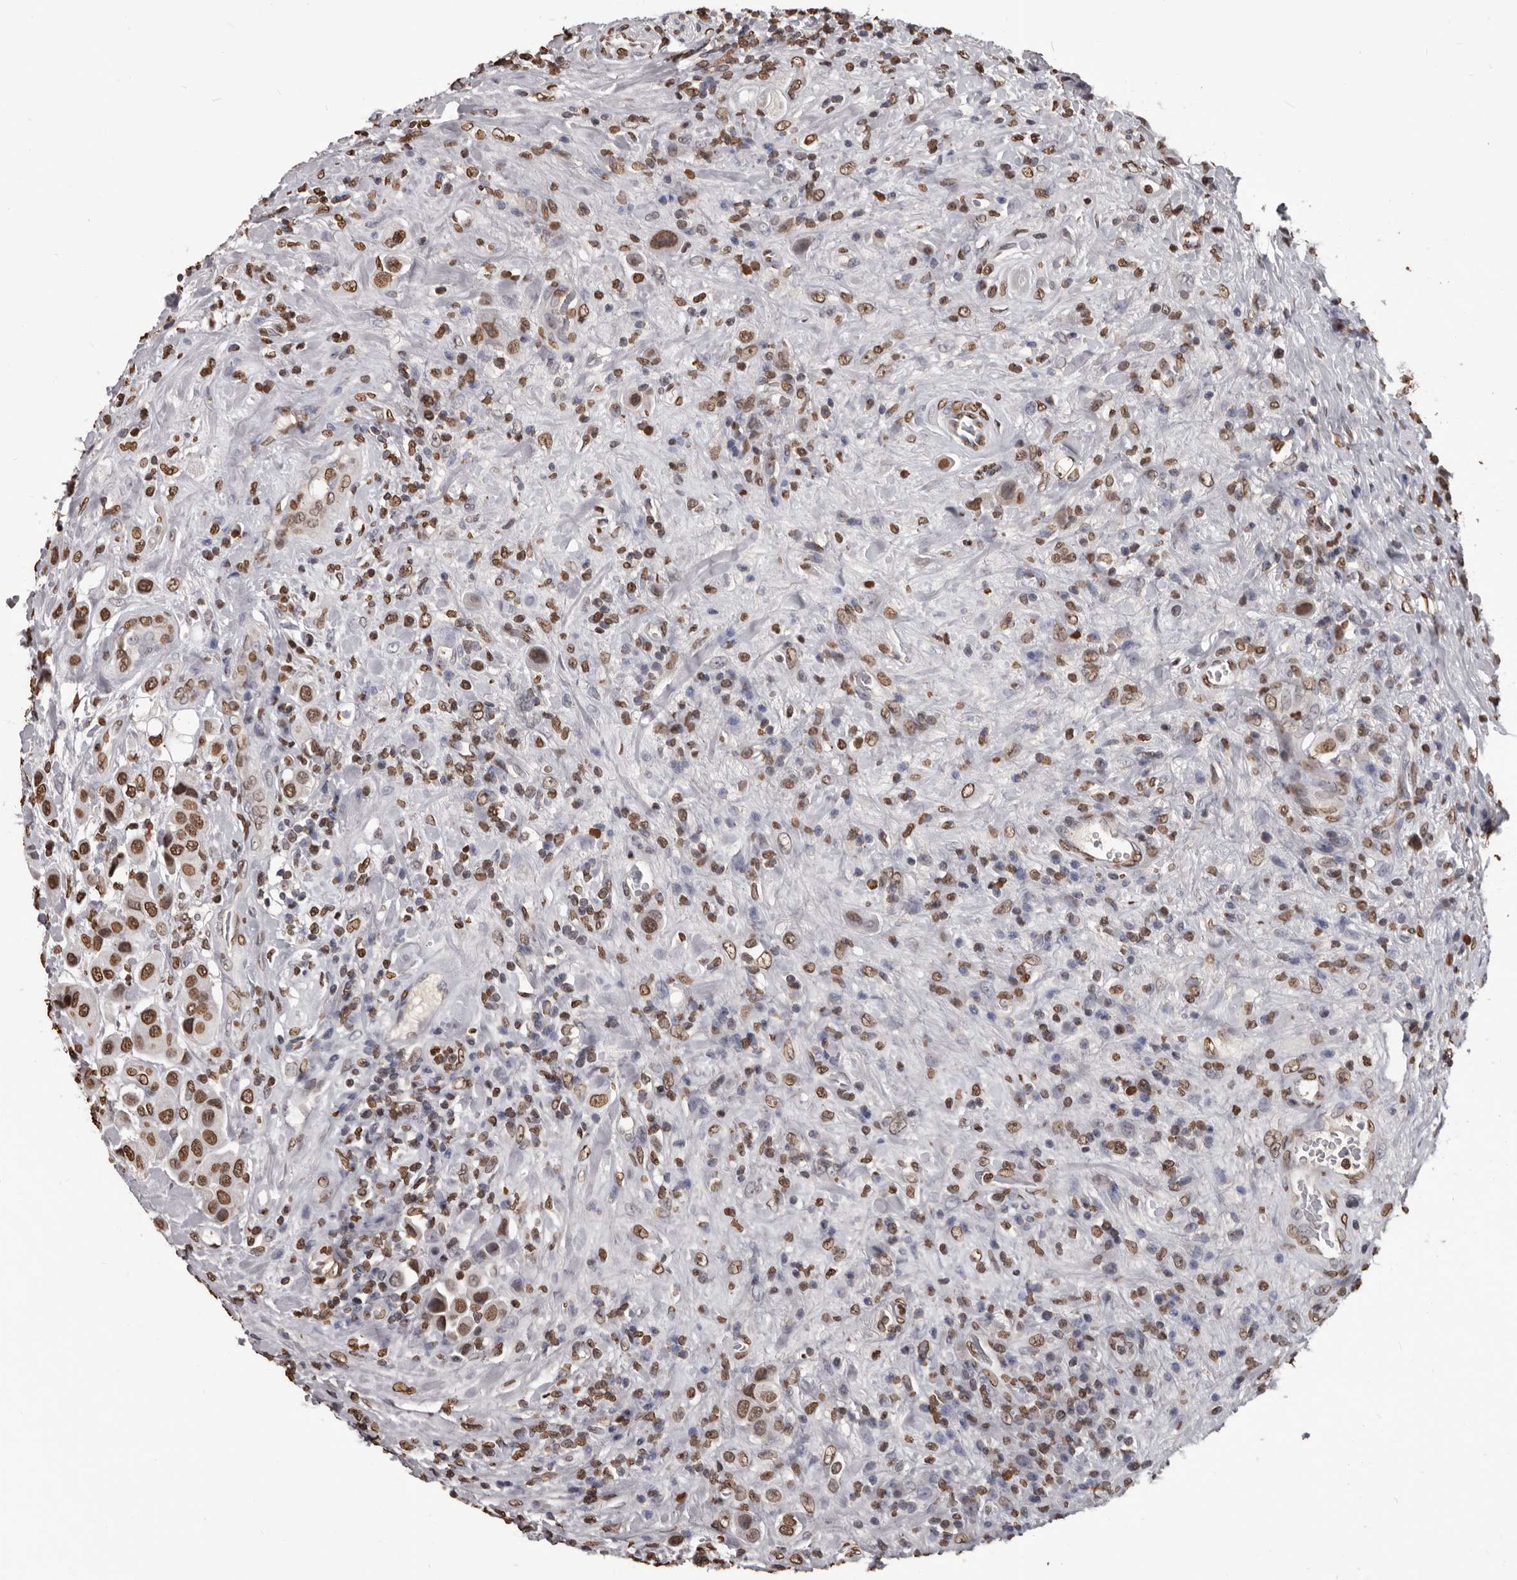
{"staining": {"intensity": "strong", "quantity": ">75%", "location": "nuclear"}, "tissue": "urothelial cancer", "cell_type": "Tumor cells", "image_type": "cancer", "snomed": [{"axis": "morphology", "description": "Urothelial carcinoma, High grade"}, {"axis": "topography", "description": "Urinary bladder"}], "caption": "Immunohistochemistry staining of urothelial carcinoma (high-grade), which shows high levels of strong nuclear staining in about >75% of tumor cells indicating strong nuclear protein expression. The staining was performed using DAB (brown) for protein detection and nuclei were counterstained in hematoxylin (blue).", "gene": "AHR", "patient": {"sex": "male", "age": 50}}